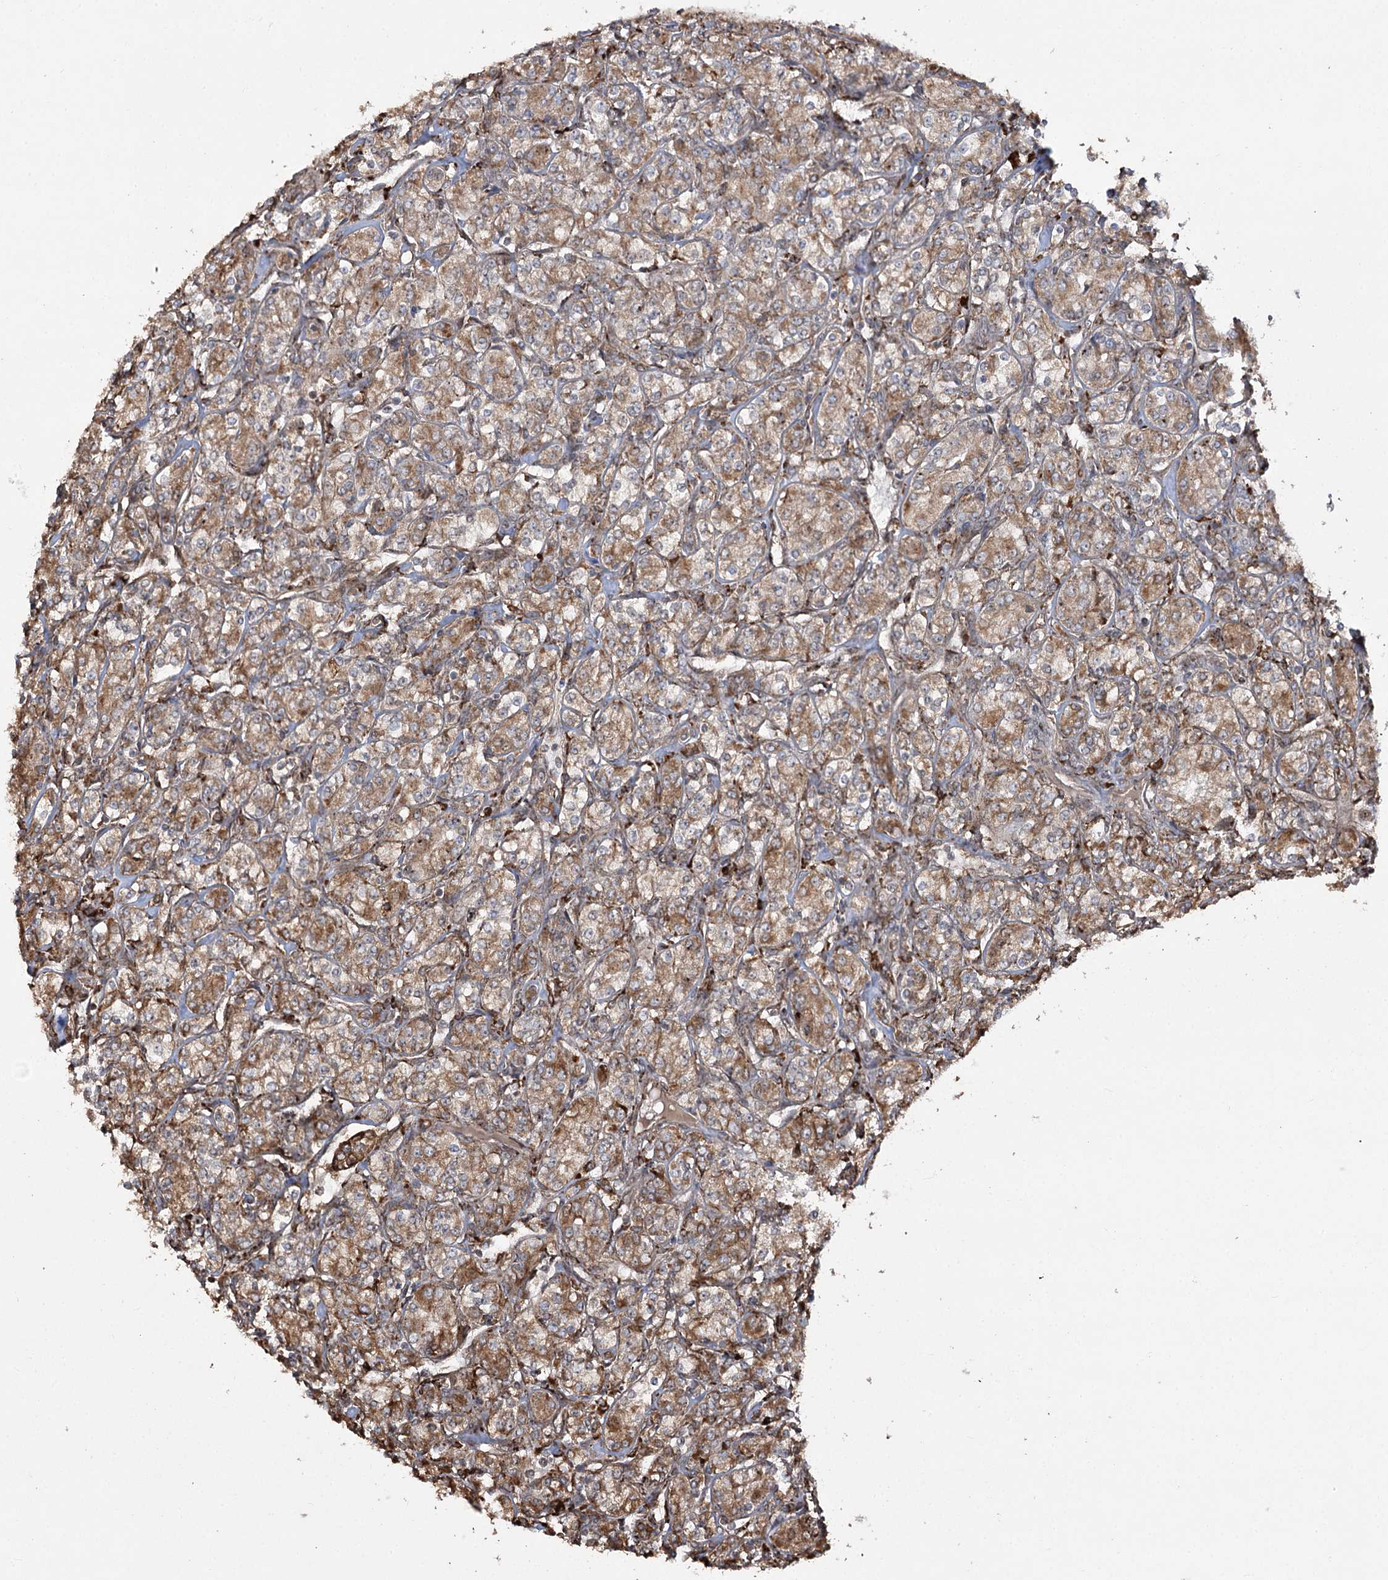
{"staining": {"intensity": "moderate", "quantity": ">75%", "location": "cytoplasmic/membranous"}, "tissue": "renal cancer", "cell_type": "Tumor cells", "image_type": "cancer", "snomed": [{"axis": "morphology", "description": "Adenocarcinoma, NOS"}, {"axis": "topography", "description": "Kidney"}], "caption": "Renal cancer (adenocarcinoma) stained for a protein exhibits moderate cytoplasmic/membranous positivity in tumor cells.", "gene": "FANCL", "patient": {"sex": "male", "age": 77}}